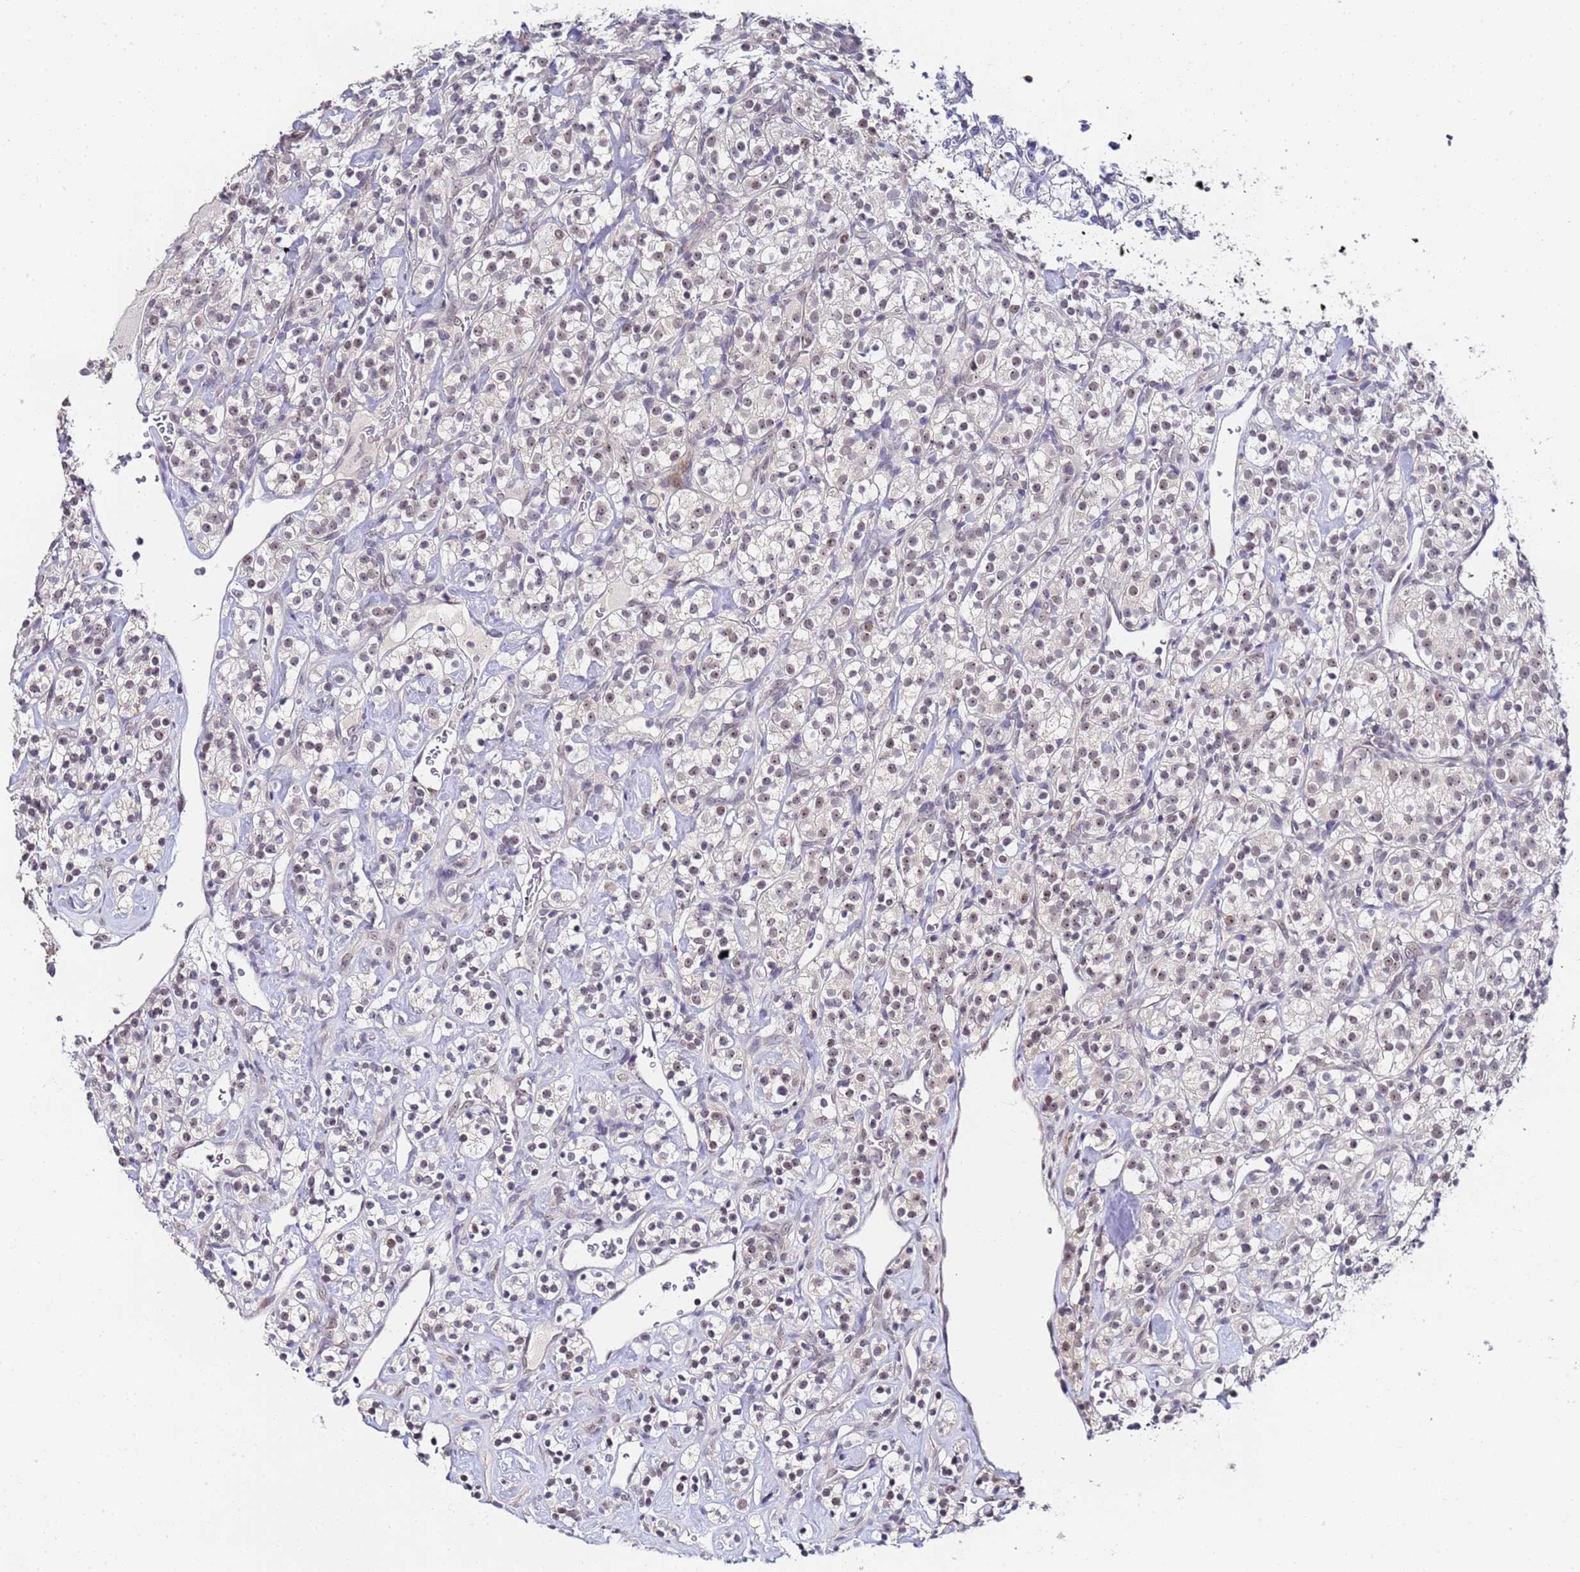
{"staining": {"intensity": "weak", "quantity": "25%-75%", "location": "nuclear"}, "tissue": "renal cancer", "cell_type": "Tumor cells", "image_type": "cancer", "snomed": [{"axis": "morphology", "description": "Adenocarcinoma, NOS"}, {"axis": "topography", "description": "Kidney"}], "caption": "Human renal cancer stained for a protein (brown) reveals weak nuclear positive staining in about 25%-75% of tumor cells.", "gene": "LSM3", "patient": {"sex": "male", "age": 77}}